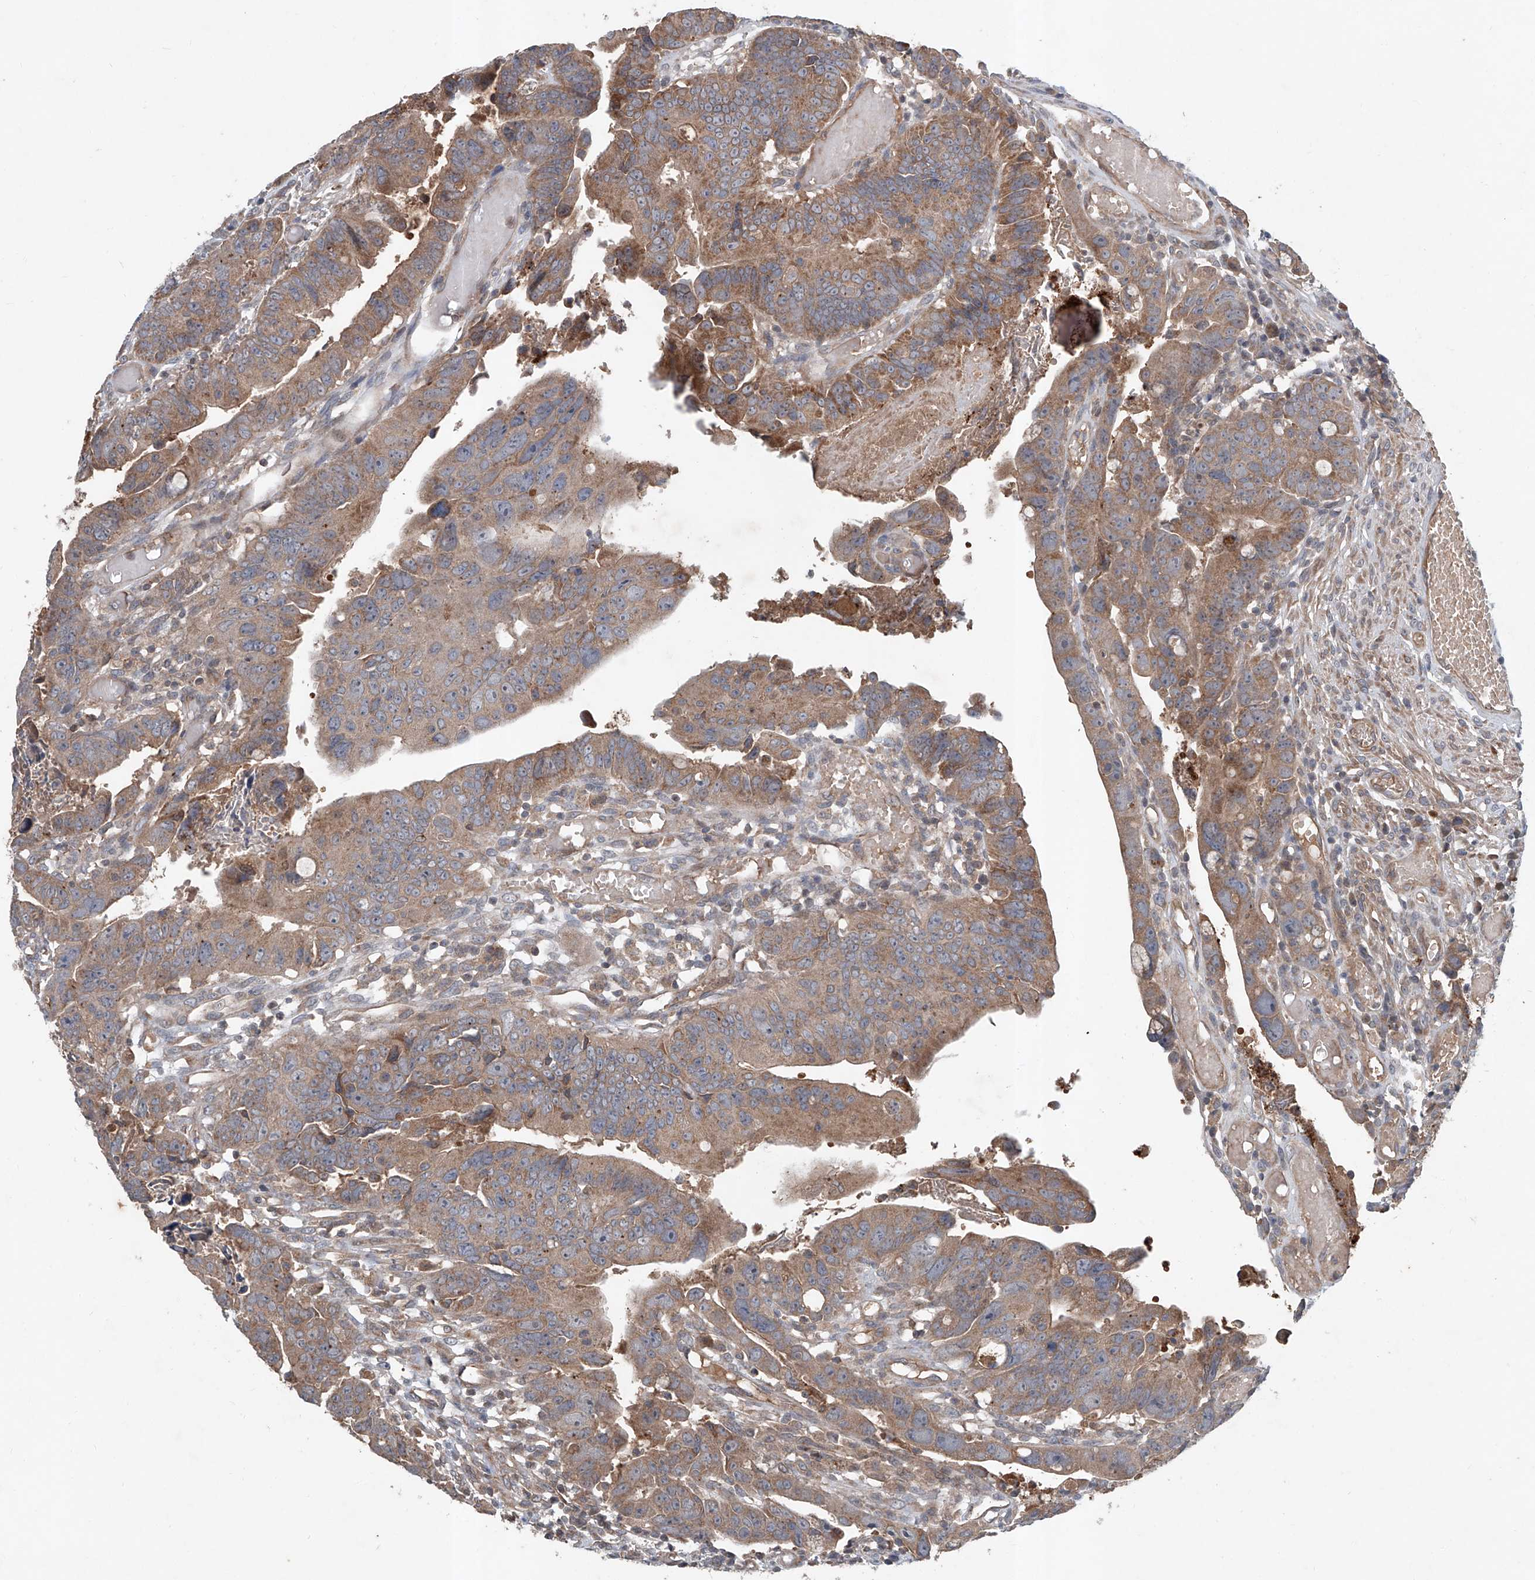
{"staining": {"intensity": "moderate", "quantity": ">75%", "location": "cytoplasmic/membranous"}, "tissue": "colorectal cancer", "cell_type": "Tumor cells", "image_type": "cancer", "snomed": [{"axis": "morphology", "description": "Adenocarcinoma, NOS"}, {"axis": "topography", "description": "Rectum"}], "caption": "Colorectal cancer (adenocarcinoma) stained with a protein marker exhibits moderate staining in tumor cells.", "gene": "ADAM23", "patient": {"sex": "female", "age": 65}}